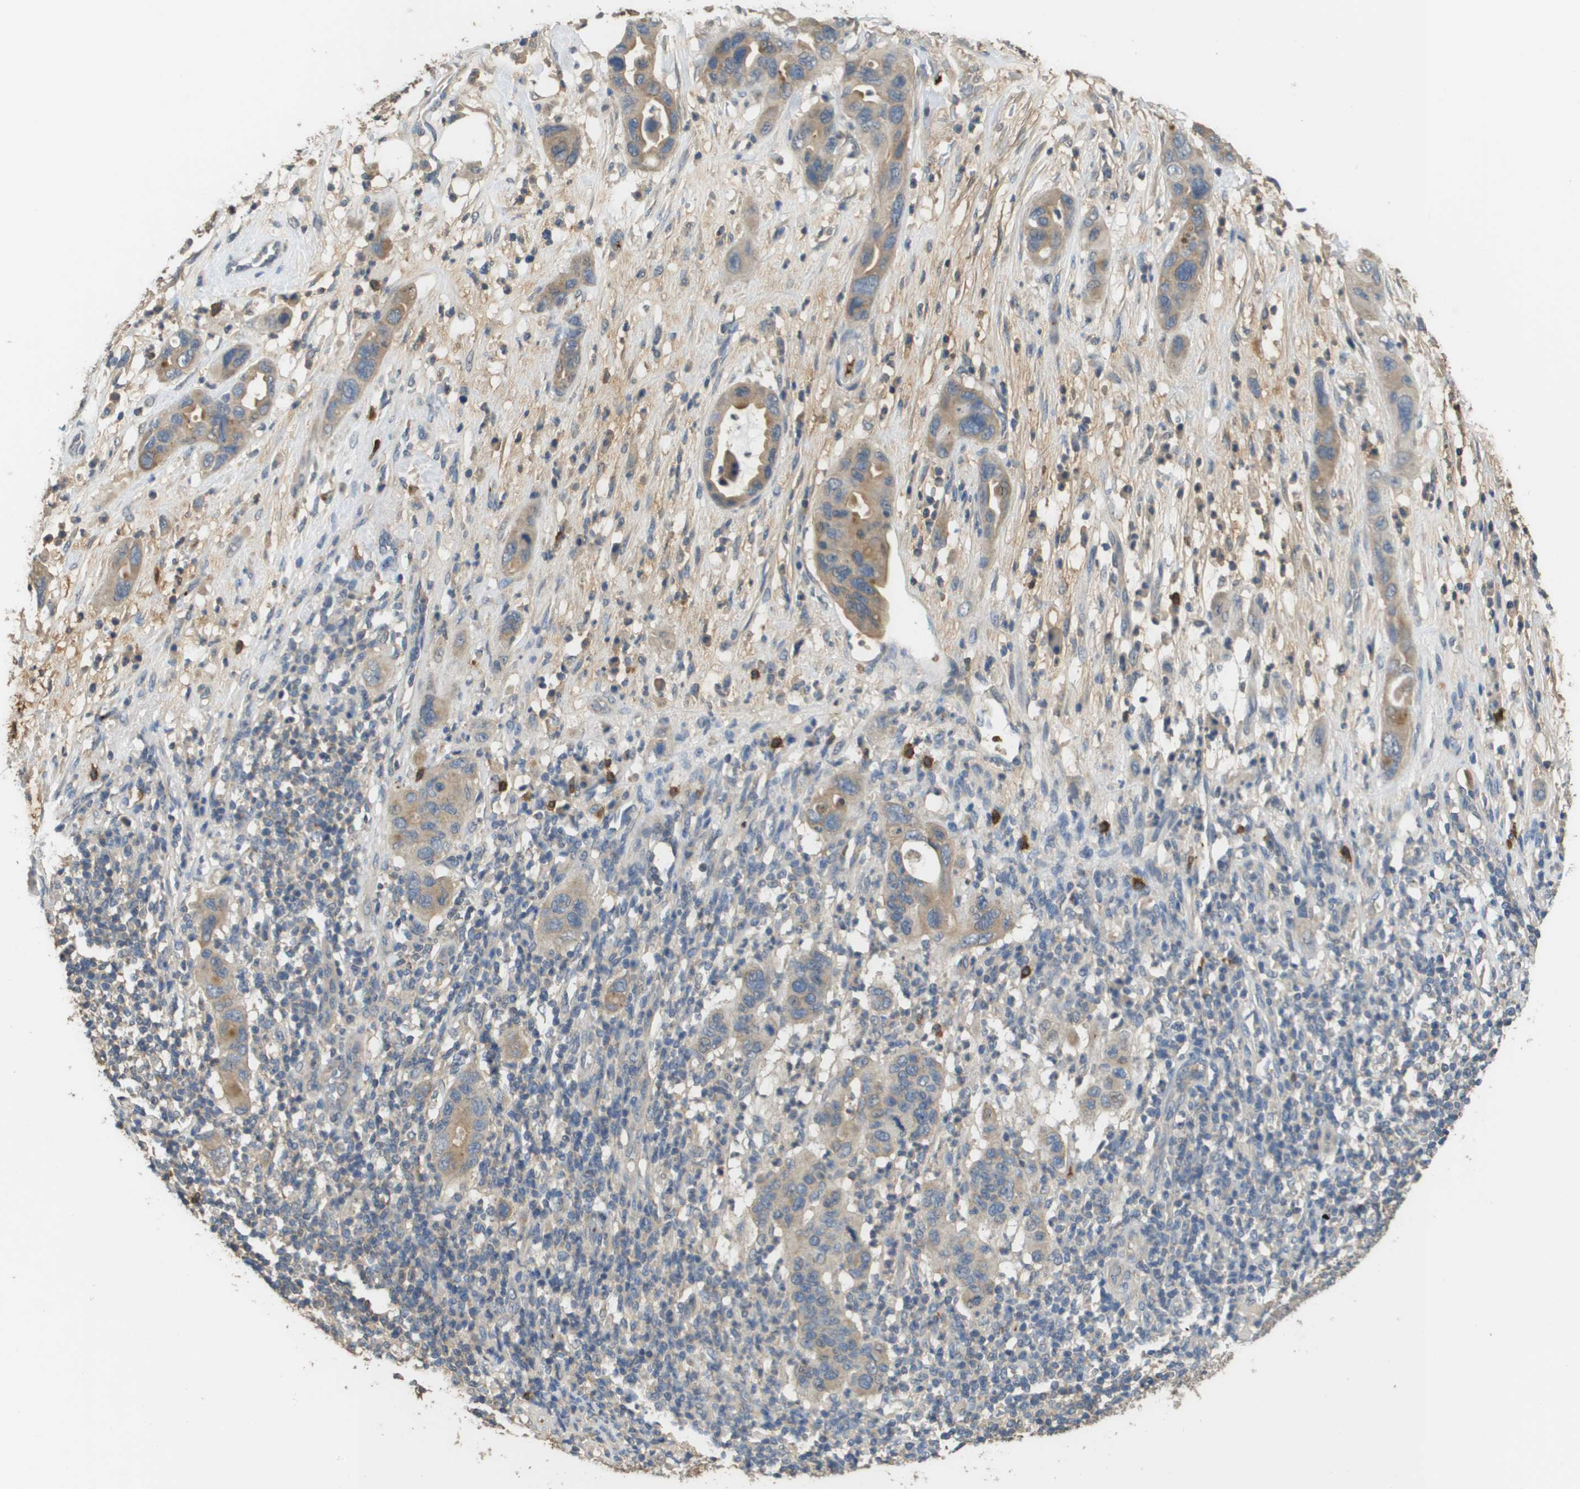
{"staining": {"intensity": "weak", "quantity": ">75%", "location": "cytoplasmic/membranous"}, "tissue": "pancreatic cancer", "cell_type": "Tumor cells", "image_type": "cancer", "snomed": [{"axis": "morphology", "description": "Adenocarcinoma, NOS"}, {"axis": "topography", "description": "Pancreas"}], "caption": "Protein staining of pancreatic cancer tissue demonstrates weak cytoplasmic/membranous positivity in about >75% of tumor cells. (IHC, brightfield microscopy, high magnification).", "gene": "RAB27B", "patient": {"sex": "female", "age": 71}}